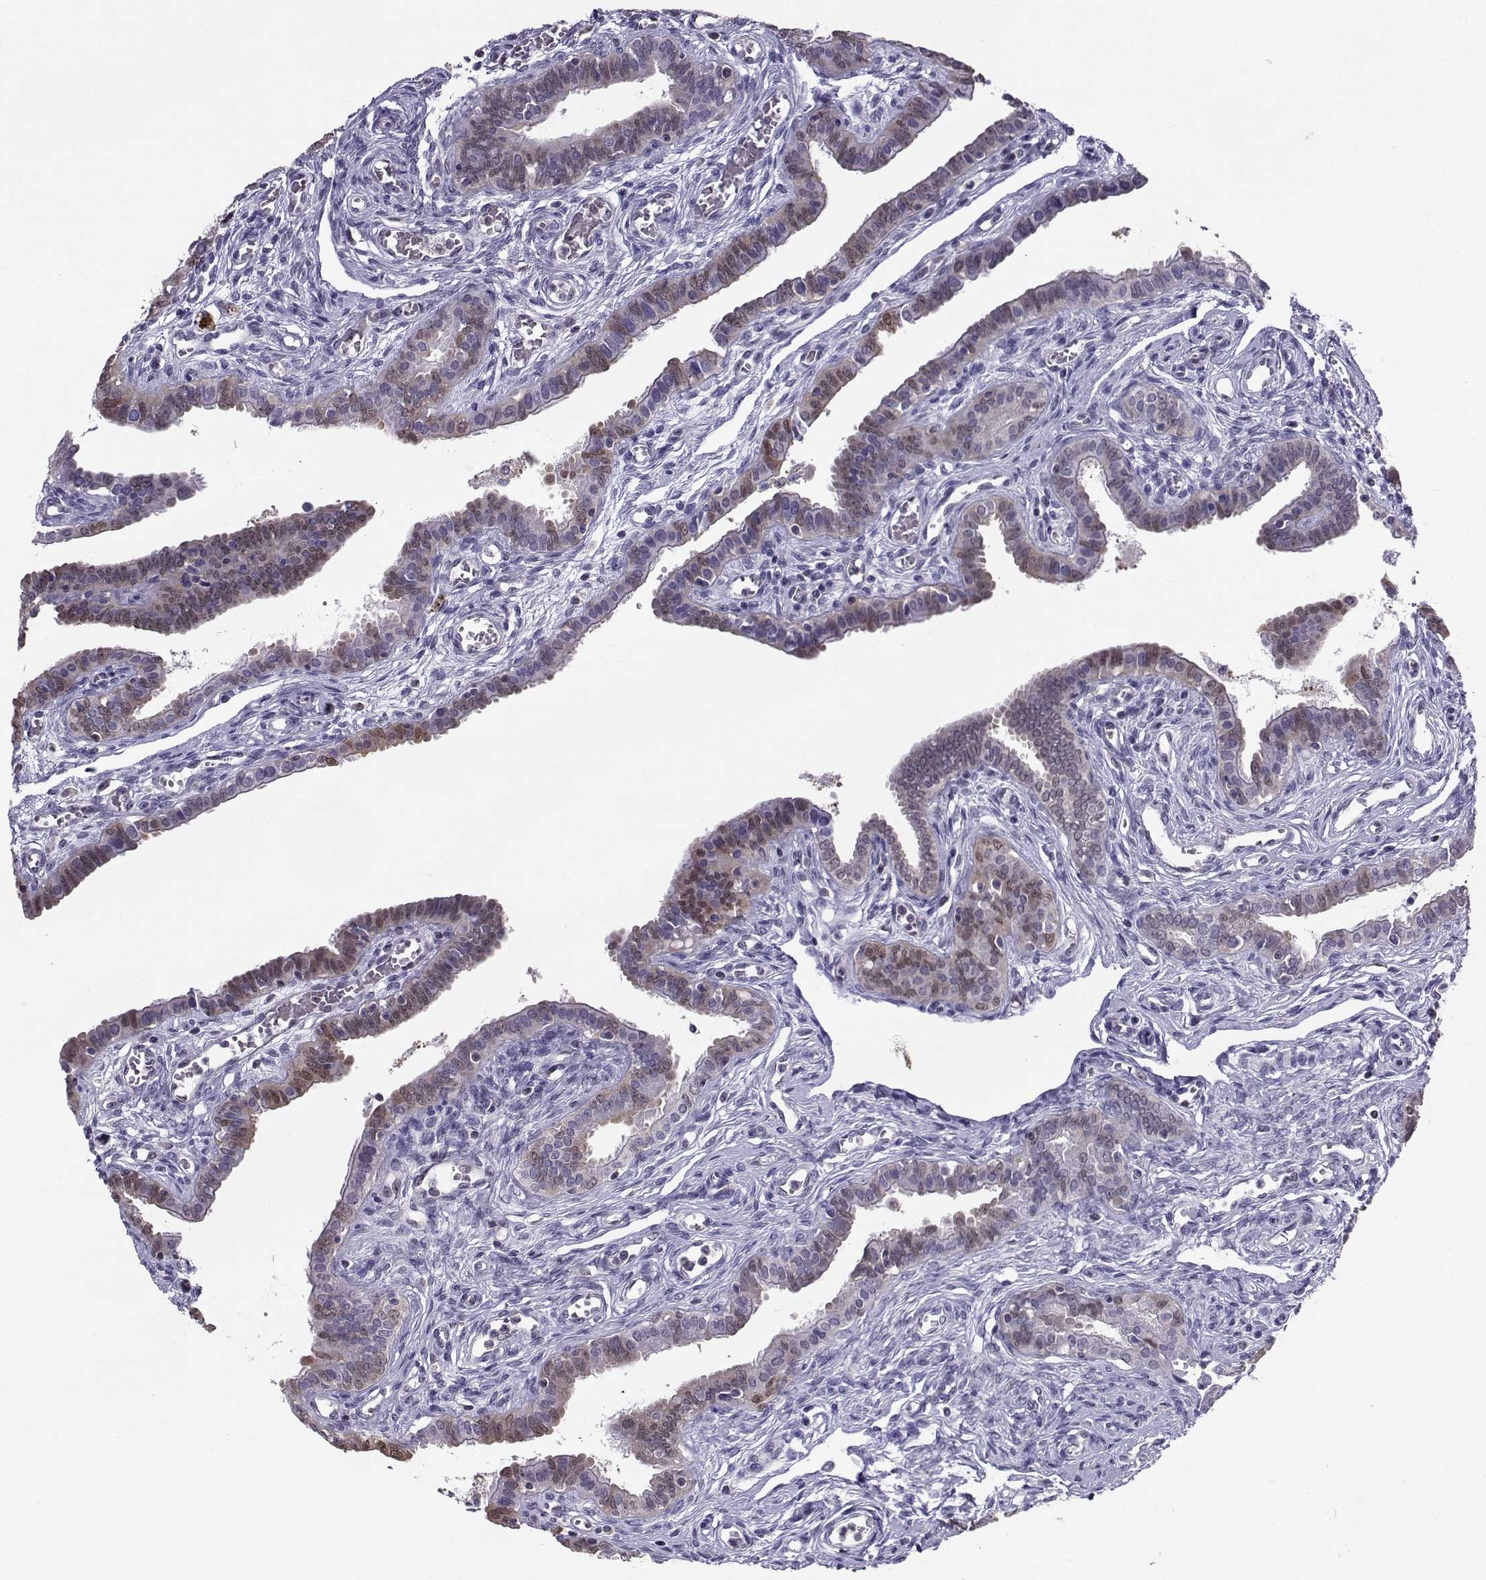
{"staining": {"intensity": "weak", "quantity": "25%-75%", "location": "cytoplasmic/membranous,nuclear"}, "tissue": "fallopian tube", "cell_type": "Glandular cells", "image_type": "normal", "snomed": [{"axis": "morphology", "description": "Normal tissue, NOS"}, {"axis": "morphology", "description": "Carcinoma, endometroid"}, {"axis": "topography", "description": "Fallopian tube"}, {"axis": "topography", "description": "Ovary"}], "caption": "Fallopian tube stained with DAB immunohistochemistry (IHC) shows low levels of weak cytoplasmic/membranous,nuclear expression in approximately 25%-75% of glandular cells. (Brightfield microscopy of DAB IHC at high magnification).", "gene": "PGK1", "patient": {"sex": "female", "age": 42}}